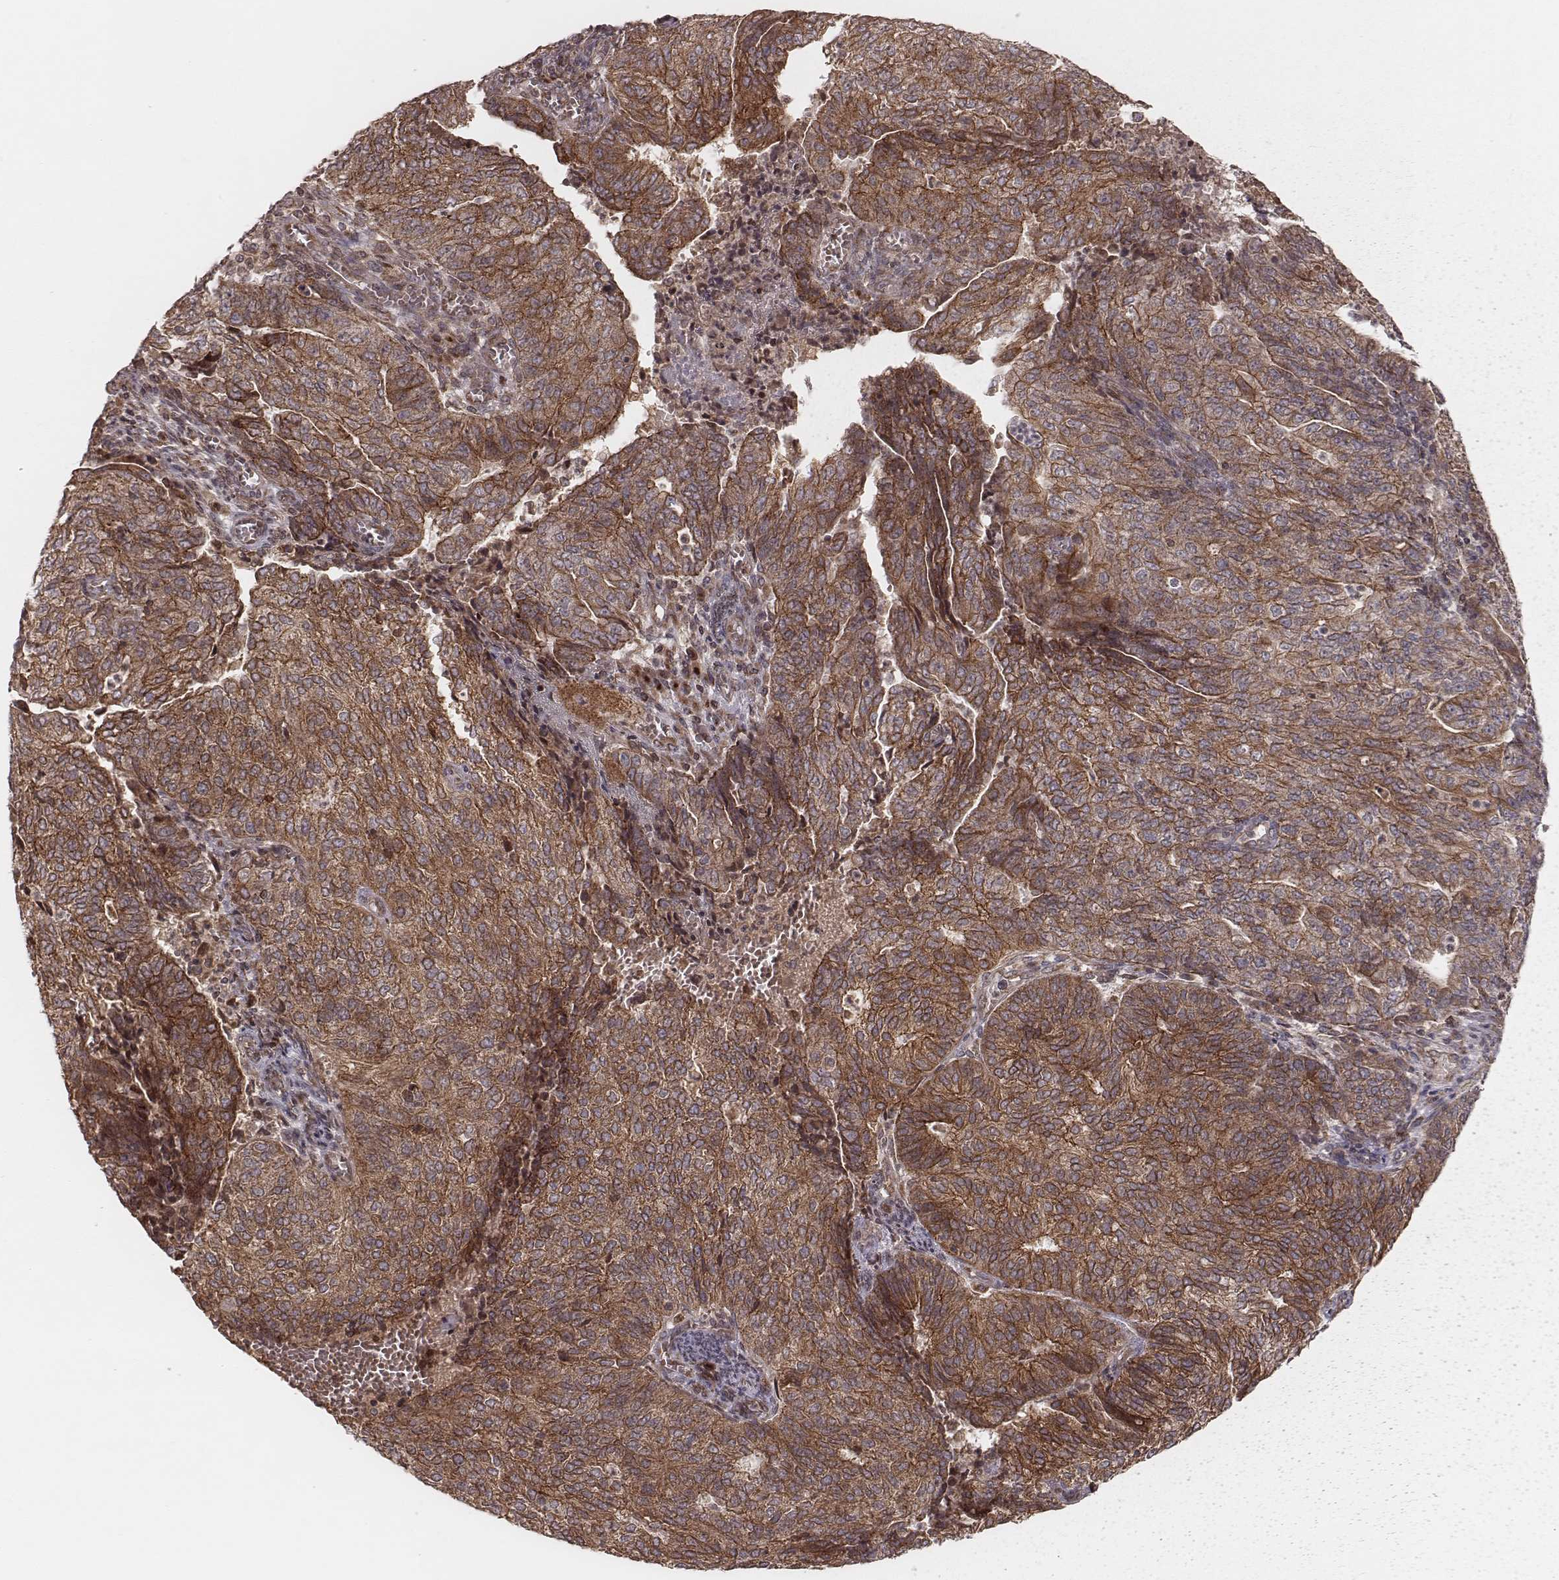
{"staining": {"intensity": "strong", "quantity": ">75%", "location": "cytoplasmic/membranous"}, "tissue": "endometrial cancer", "cell_type": "Tumor cells", "image_type": "cancer", "snomed": [{"axis": "morphology", "description": "Adenocarcinoma, NOS"}, {"axis": "topography", "description": "Endometrium"}], "caption": "Protein analysis of endometrial cancer (adenocarcinoma) tissue displays strong cytoplasmic/membranous expression in approximately >75% of tumor cells.", "gene": "MYO19", "patient": {"sex": "female", "age": 82}}